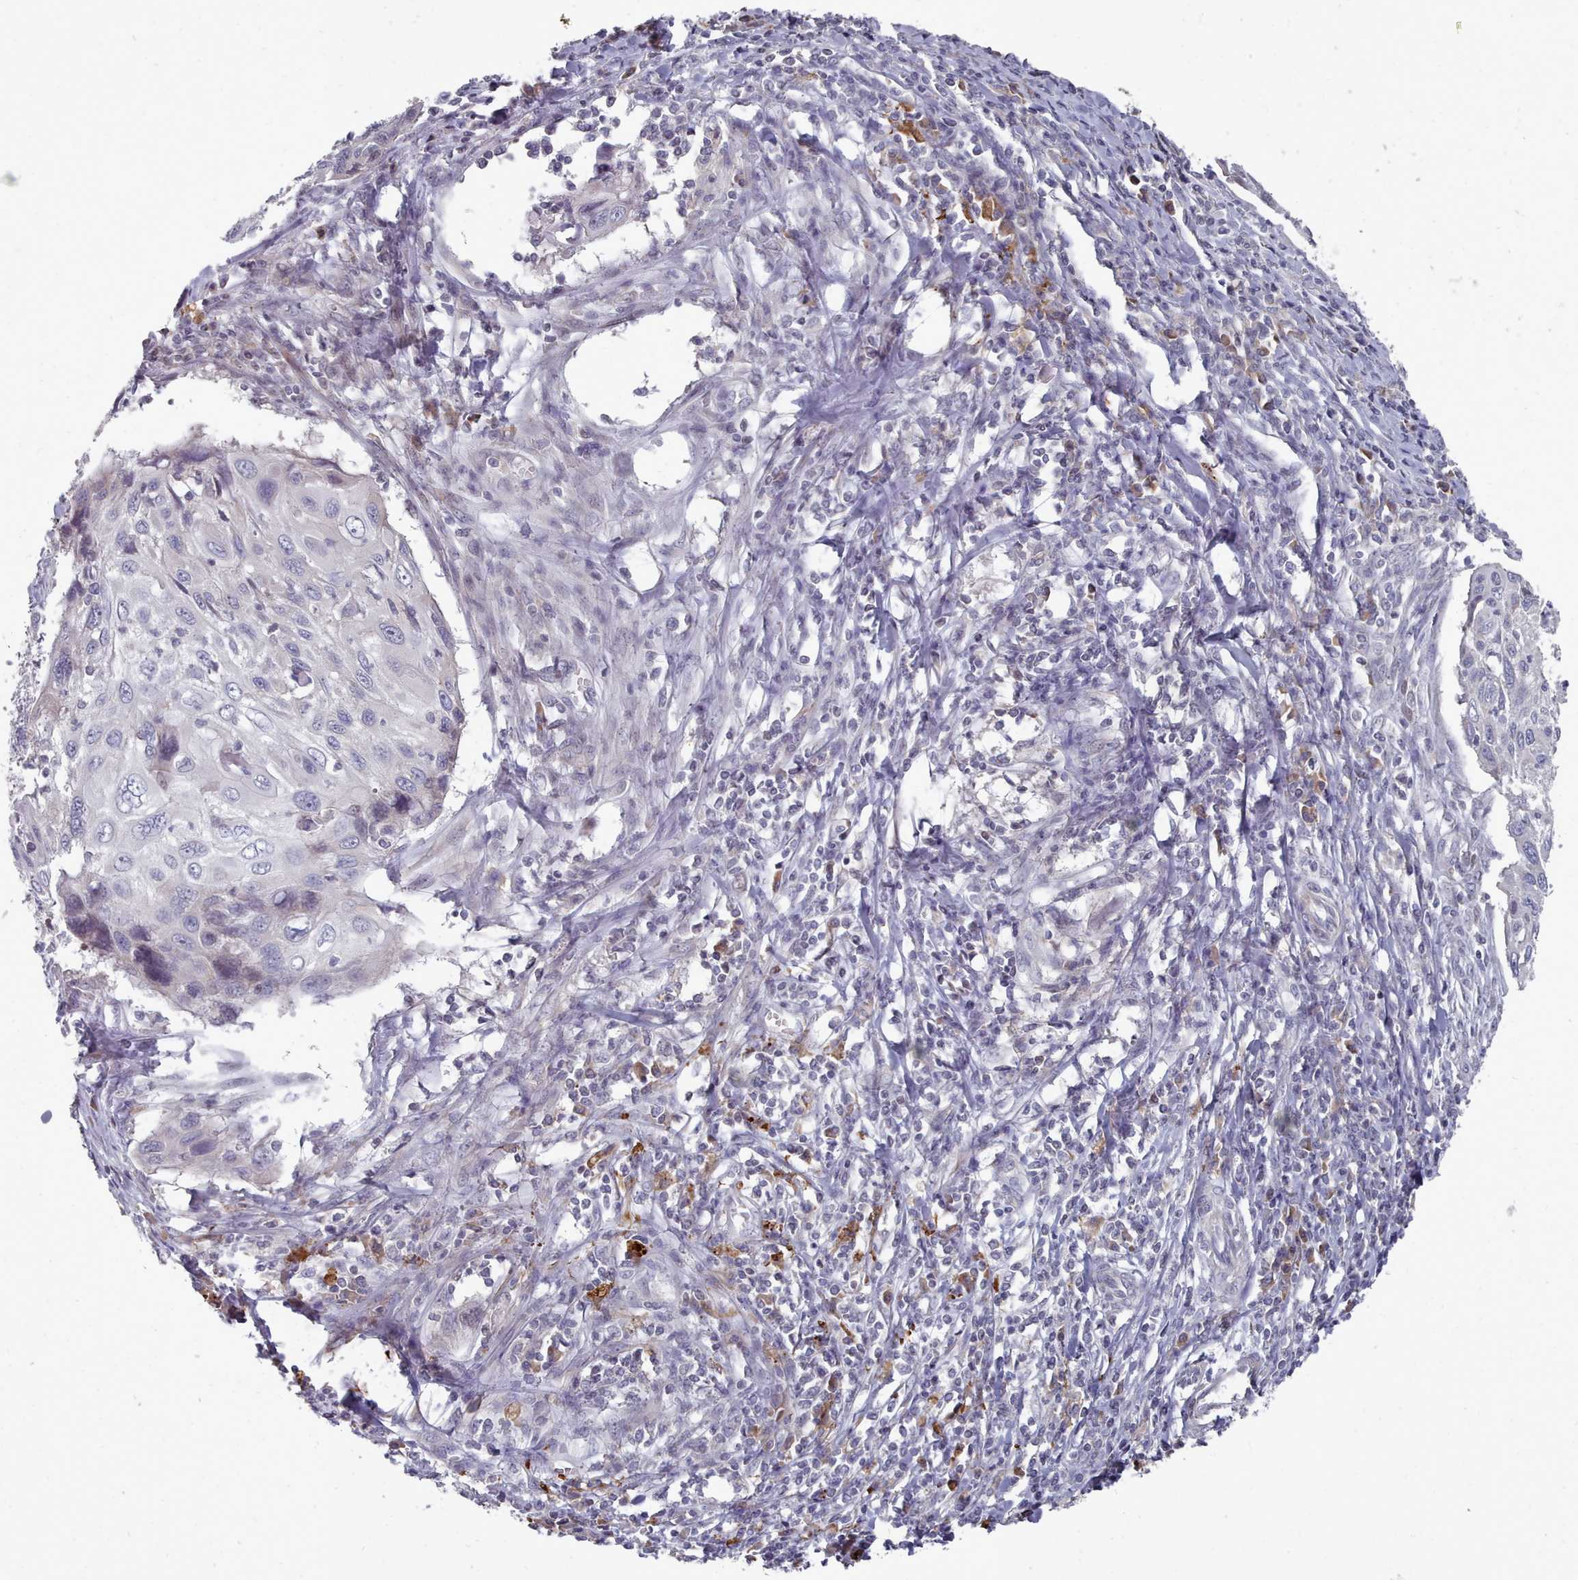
{"staining": {"intensity": "negative", "quantity": "none", "location": "none"}, "tissue": "cervical cancer", "cell_type": "Tumor cells", "image_type": "cancer", "snomed": [{"axis": "morphology", "description": "Squamous cell carcinoma, NOS"}, {"axis": "topography", "description": "Cervix"}], "caption": "Immunohistochemical staining of squamous cell carcinoma (cervical) shows no significant positivity in tumor cells. (Immunohistochemistry (ihc), brightfield microscopy, high magnification).", "gene": "ACKR3", "patient": {"sex": "female", "age": 70}}